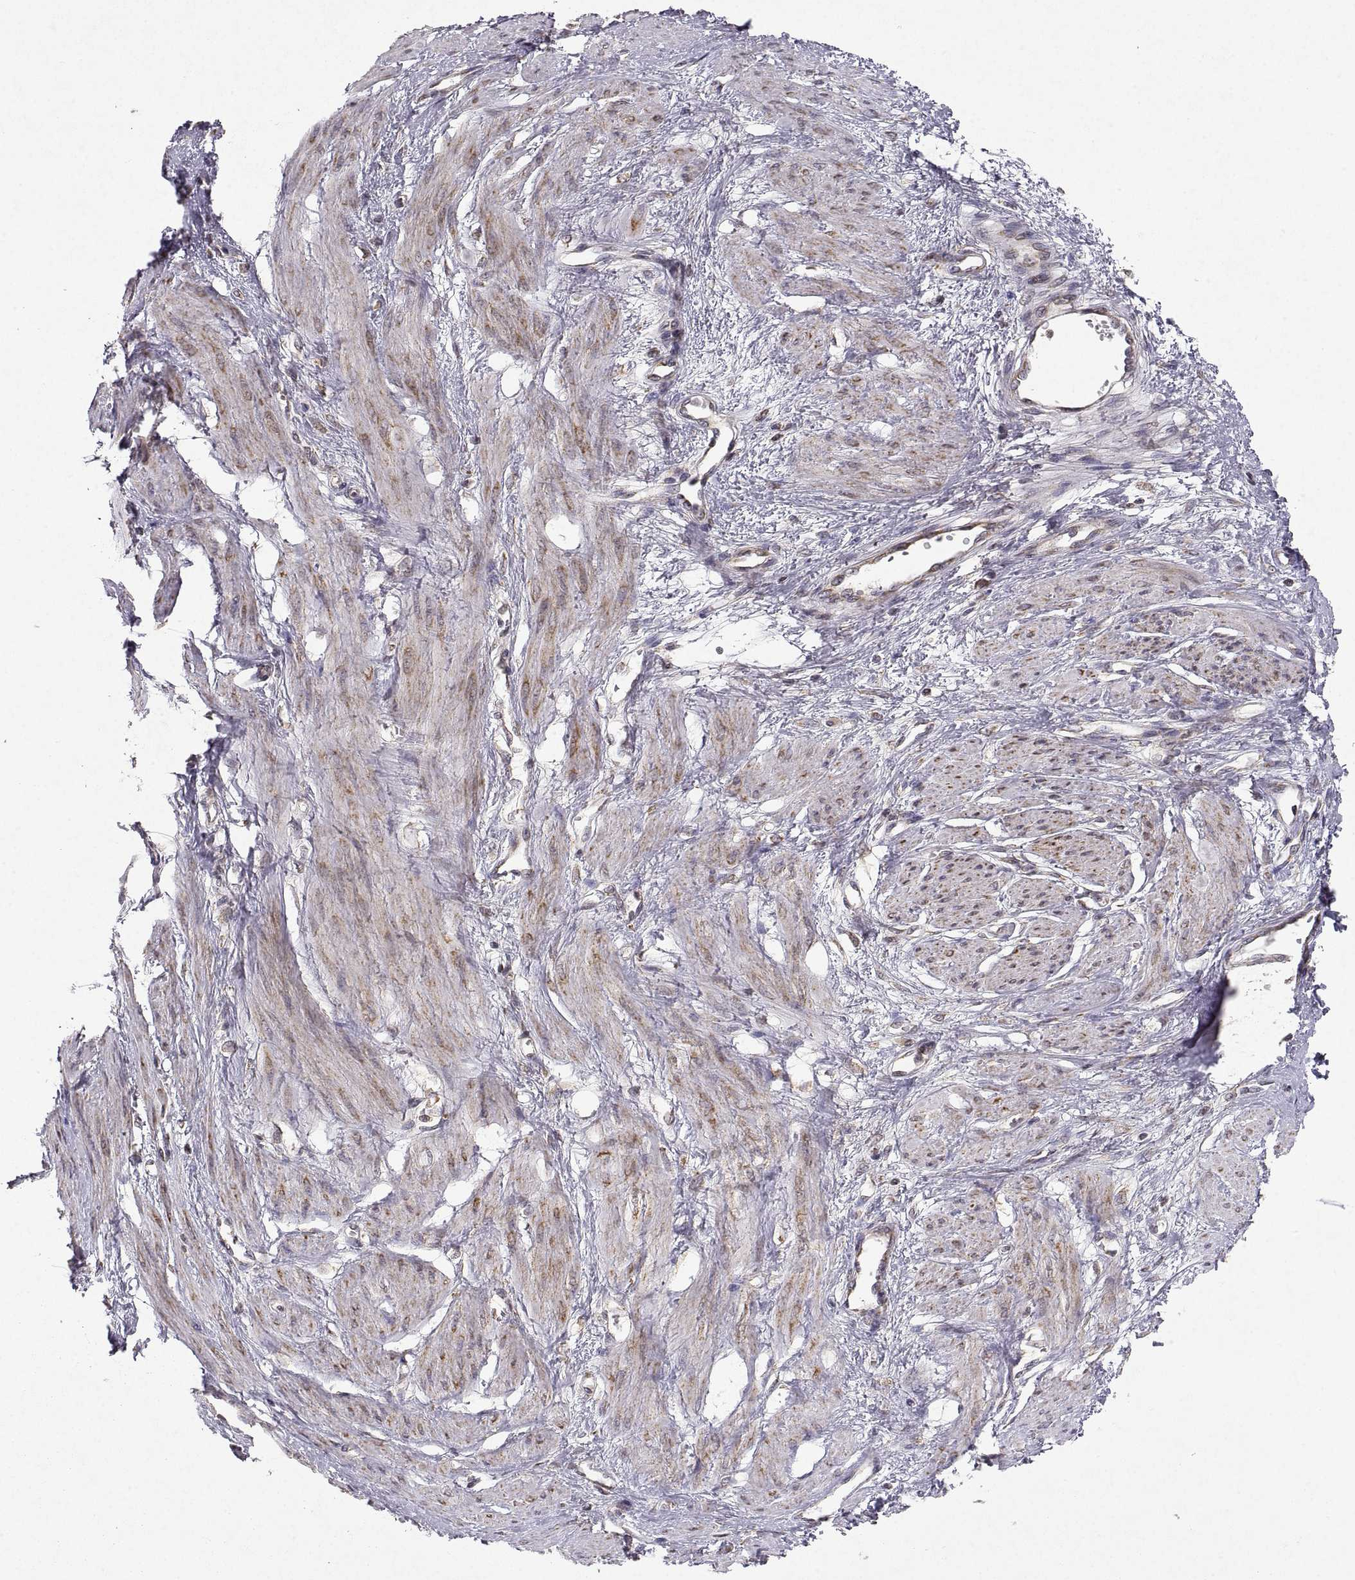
{"staining": {"intensity": "weak", "quantity": "25%-75%", "location": "cytoplasmic/membranous"}, "tissue": "smooth muscle", "cell_type": "Smooth muscle cells", "image_type": "normal", "snomed": [{"axis": "morphology", "description": "Normal tissue, NOS"}, {"axis": "topography", "description": "Smooth muscle"}, {"axis": "topography", "description": "Uterus"}], "caption": "Immunohistochemical staining of benign smooth muscle exhibits low levels of weak cytoplasmic/membranous expression in approximately 25%-75% of smooth muscle cells. (Stains: DAB in brown, nuclei in blue, Microscopy: brightfield microscopy at high magnification).", "gene": "MANBAL", "patient": {"sex": "female", "age": 39}}